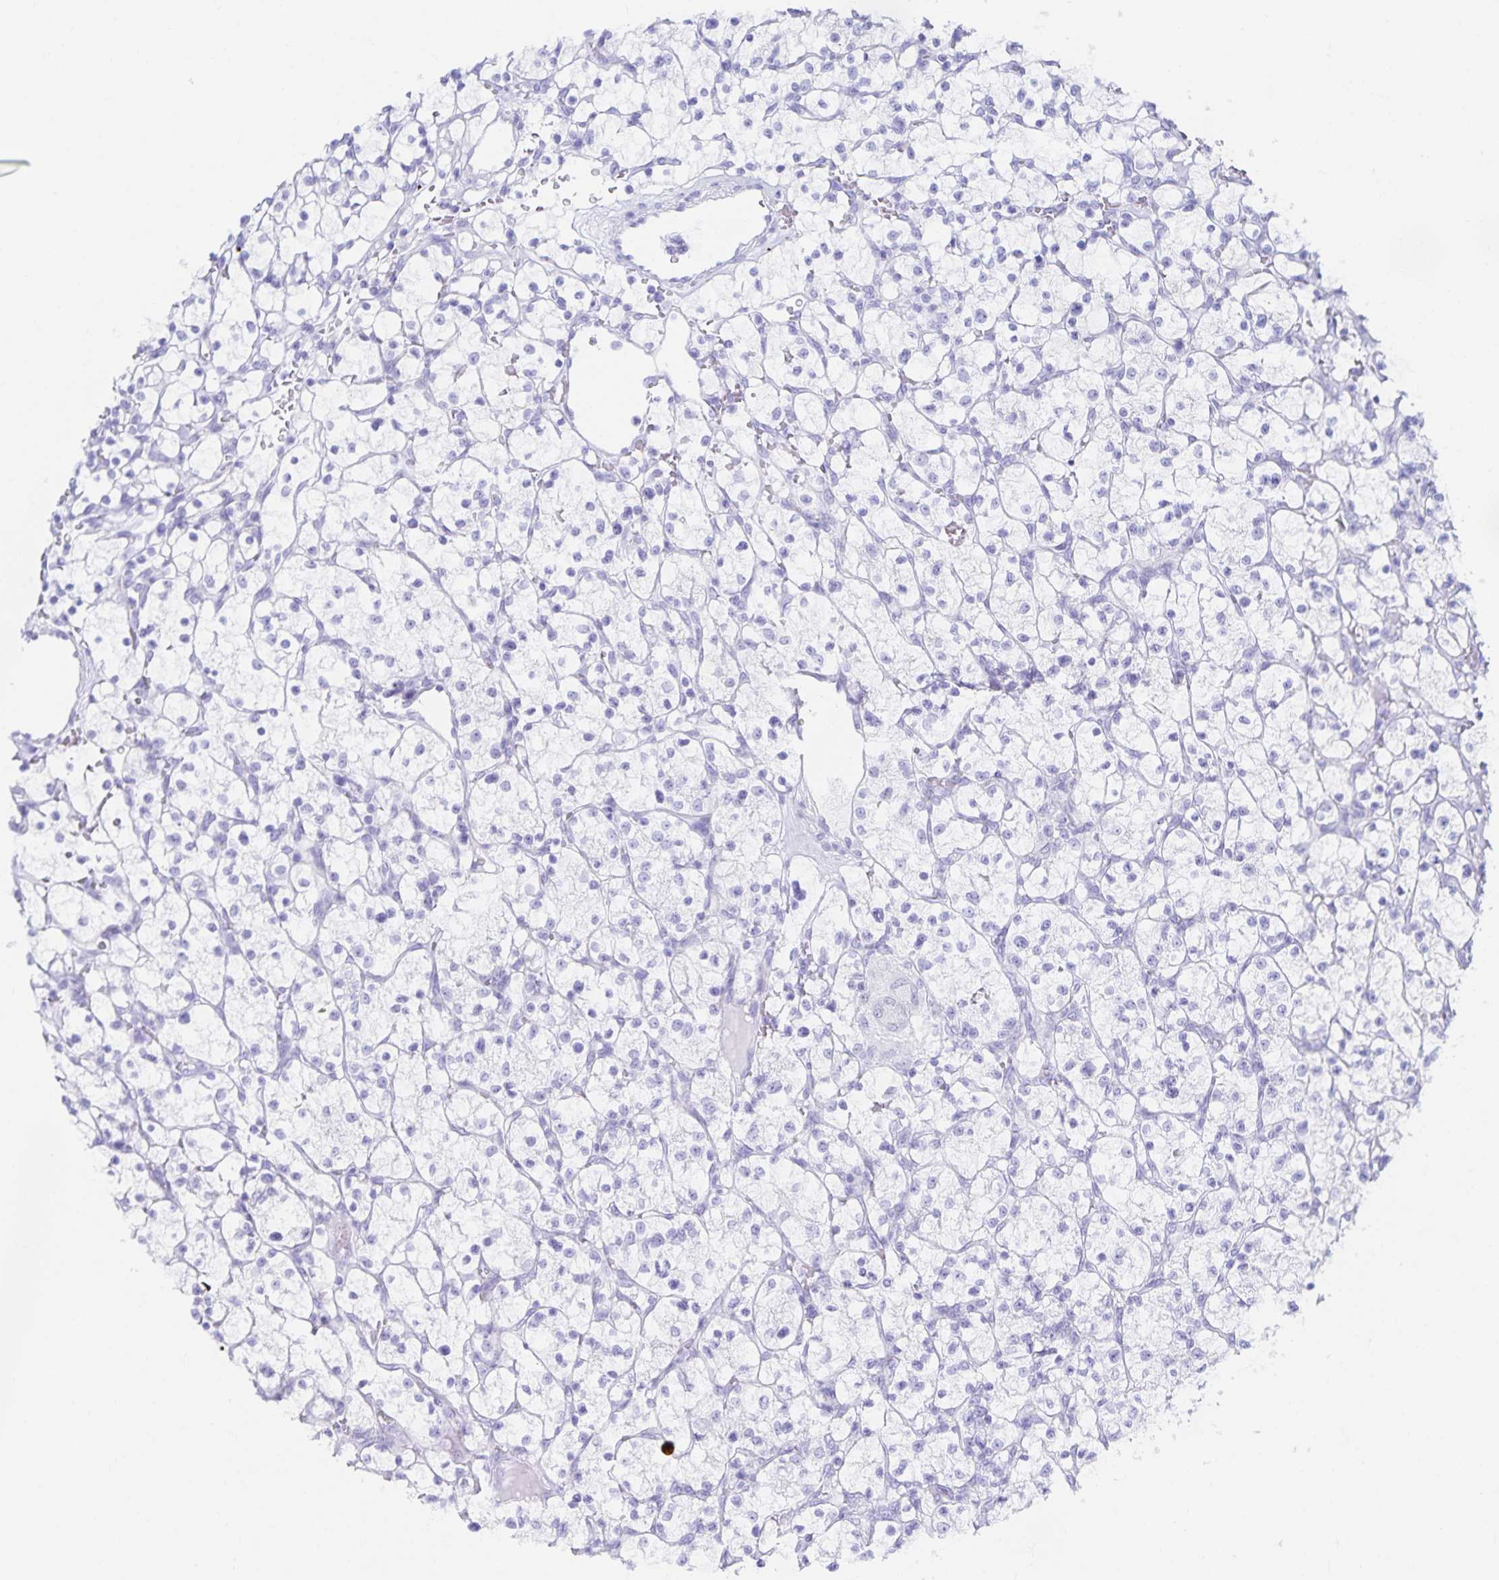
{"staining": {"intensity": "negative", "quantity": "none", "location": "none"}, "tissue": "renal cancer", "cell_type": "Tumor cells", "image_type": "cancer", "snomed": [{"axis": "morphology", "description": "Adenocarcinoma, NOS"}, {"axis": "topography", "description": "Kidney"}], "caption": "Immunohistochemistry (IHC) micrograph of neoplastic tissue: human adenocarcinoma (renal) stained with DAB shows no significant protein positivity in tumor cells.", "gene": "SNTN", "patient": {"sex": "female", "age": 64}}